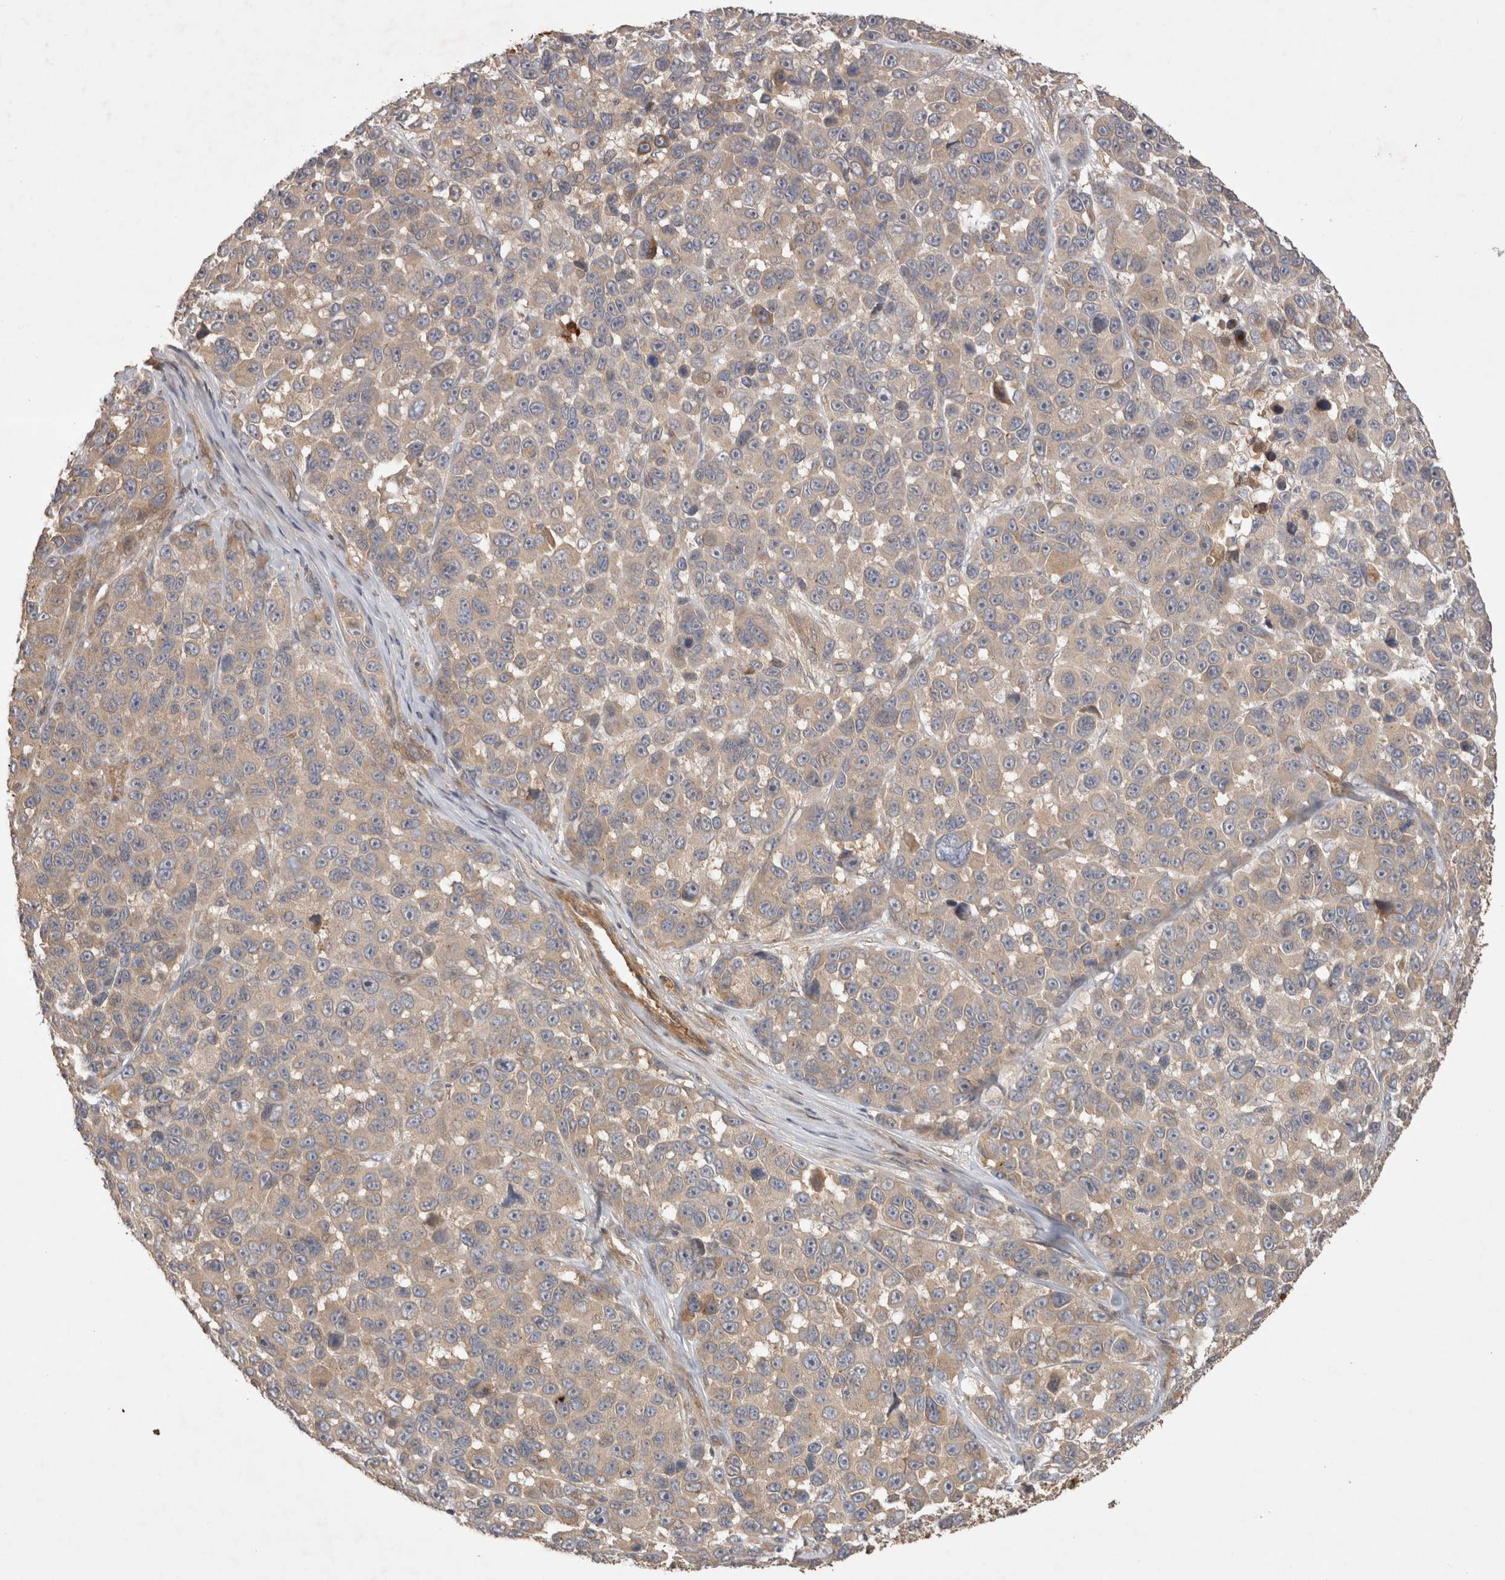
{"staining": {"intensity": "weak", "quantity": "<25%", "location": "cytoplasmic/membranous"}, "tissue": "melanoma", "cell_type": "Tumor cells", "image_type": "cancer", "snomed": [{"axis": "morphology", "description": "Malignant melanoma, NOS"}, {"axis": "topography", "description": "Skin"}], "caption": "High power microscopy histopathology image of an immunohistochemistry image of malignant melanoma, revealing no significant staining in tumor cells.", "gene": "PPP1R42", "patient": {"sex": "male", "age": 53}}